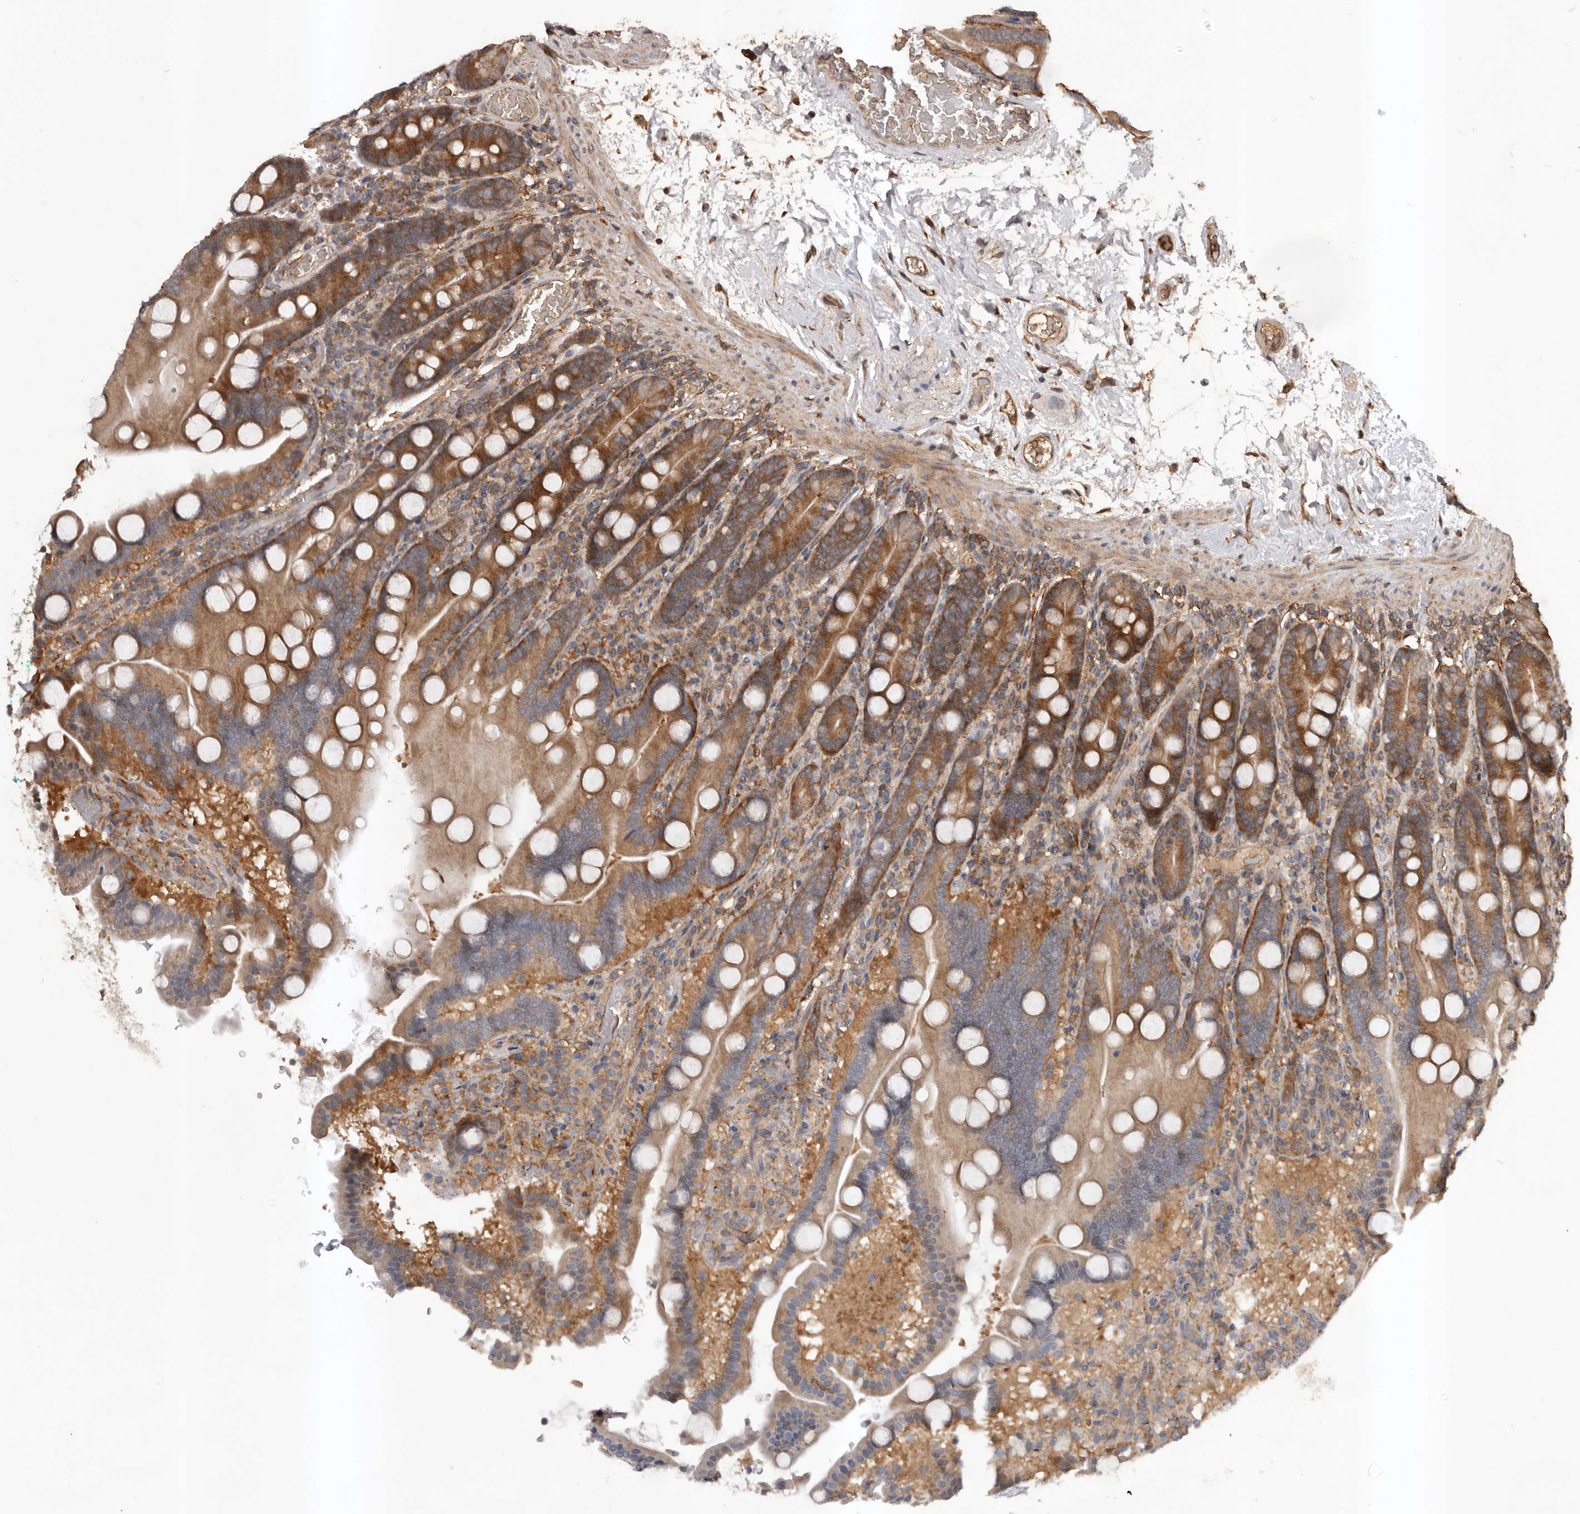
{"staining": {"intensity": "moderate", "quantity": ">75%", "location": "cytoplasmic/membranous"}, "tissue": "duodenum", "cell_type": "Glandular cells", "image_type": "normal", "snomed": [{"axis": "morphology", "description": "Normal tissue, NOS"}, {"axis": "topography", "description": "Duodenum"}], "caption": "Immunohistochemical staining of normal duodenum demonstrates >75% levels of moderate cytoplasmic/membranous protein expression in approximately >75% of glandular cells.", "gene": "SLC22A3", "patient": {"sex": "male", "age": 55}}